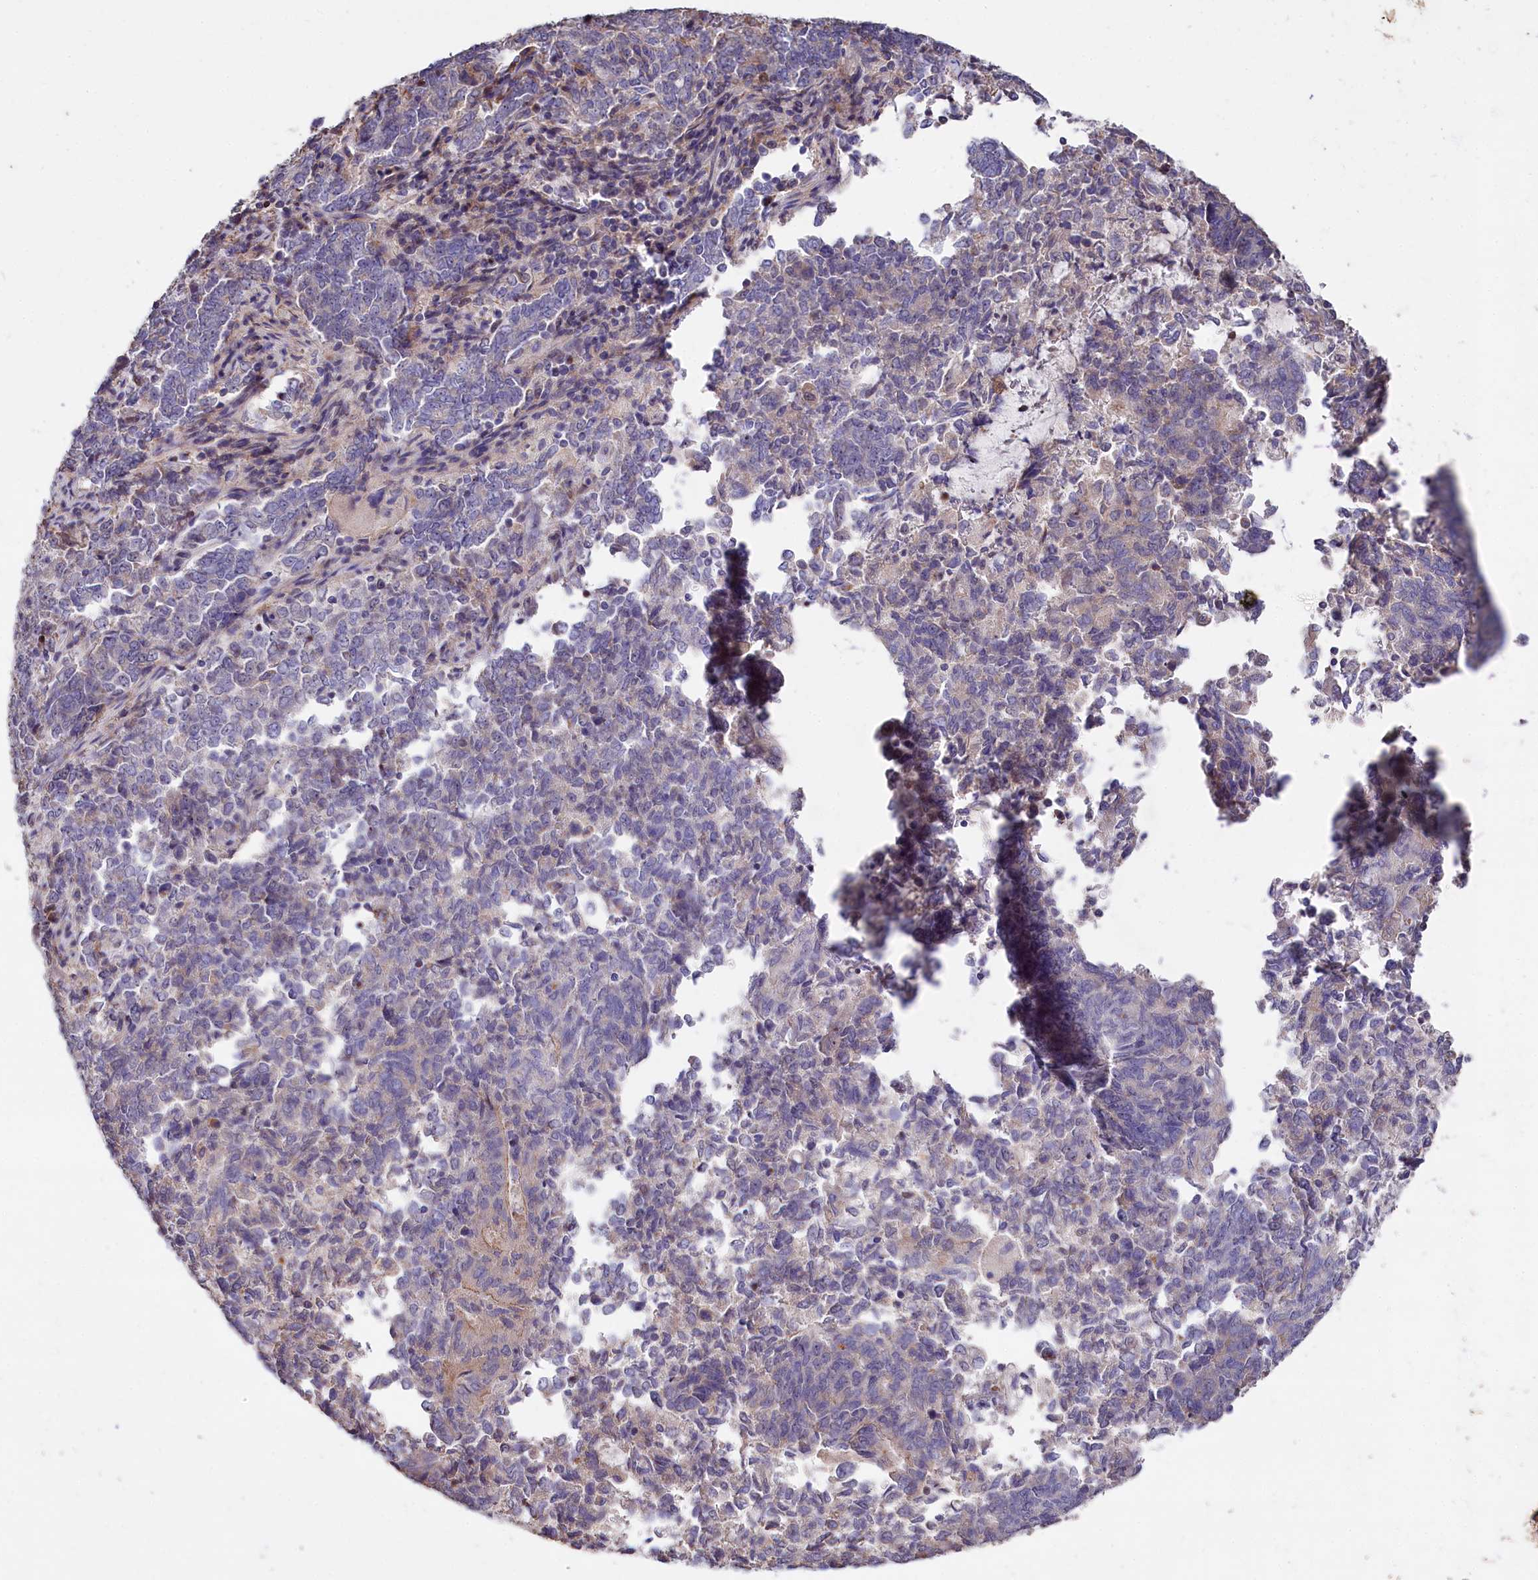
{"staining": {"intensity": "weak", "quantity": "<25%", "location": "cytoplasmic/membranous"}, "tissue": "endometrial cancer", "cell_type": "Tumor cells", "image_type": "cancer", "snomed": [{"axis": "morphology", "description": "Adenocarcinoma, NOS"}, {"axis": "topography", "description": "Endometrium"}], "caption": "Micrograph shows no protein staining in tumor cells of endometrial cancer tissue.", "gene": "RPUSD3", "patient": {"sex": "female", "age": 80}}